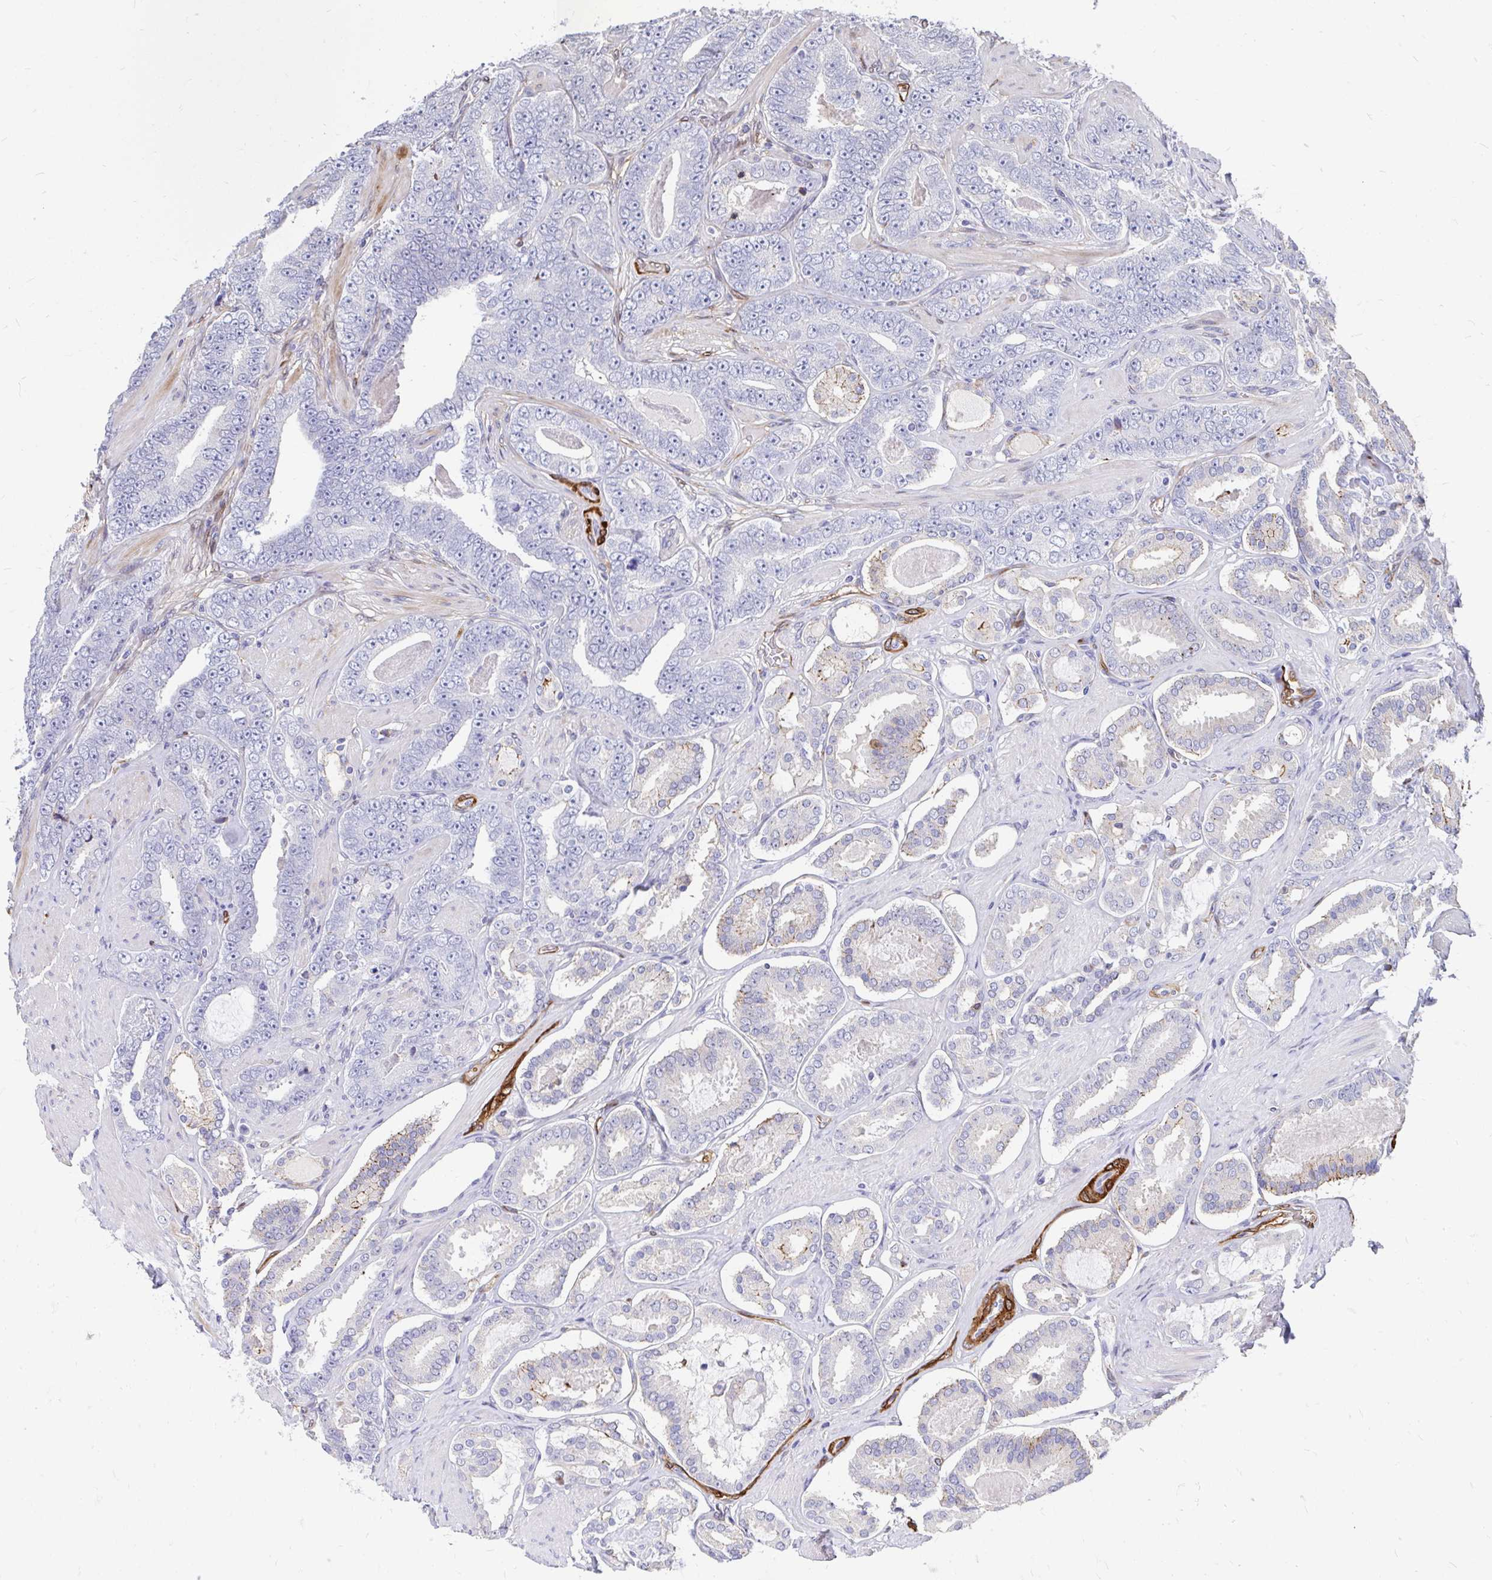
{"staining": {"intensity": "negative", "quantity": "none", "location": "none"}, "tissue": "prostate cancer", "cell_type": "Tumor cells", "image_type": "cancer", "snomed": [{"axis": "morphology", "description": "Adenocarcinoma, High grade"}, {"axis": "topography", "description": "Prostate"}], "caption": "DAB (3,3'-diaminobenzidine) immunohistochemical staining of human prostate cancer reveals no significant expression in tumor cells.", "gene": "CDKL1", "patient": {"sex": "male", "age": 63}}